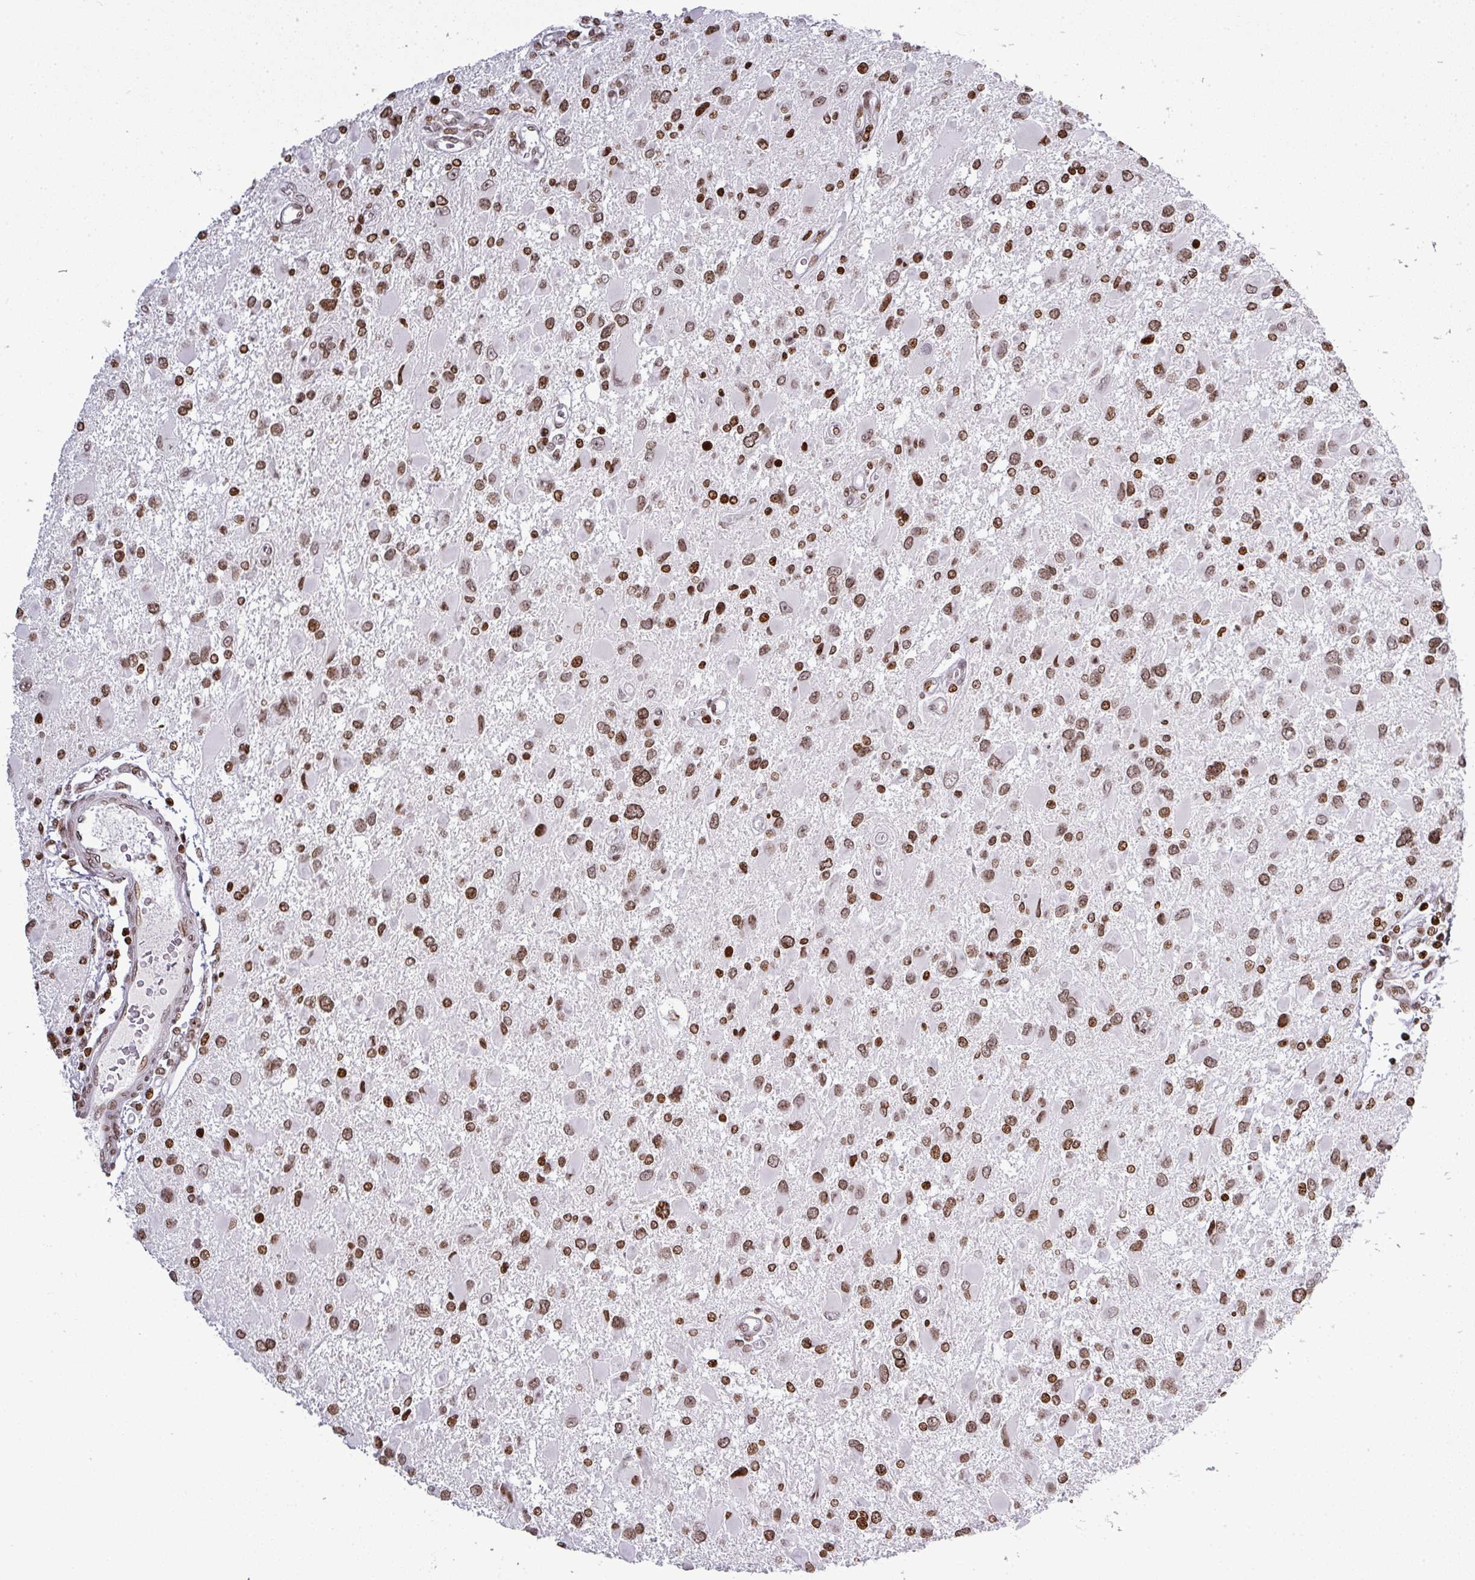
{"staining": {"intensity": "moderate", "quantity": ">75%", "location": "nuclear"}, "tissue": "glioma", "cell_type": "Tumor cells", "image_type": "cancer", "snomed": [{"axis": "morphology", "description": "Glioma, malignant, High grade"}, {"axis": "topography", "description": "Brain"}], "caption": "The immunohistochemical stain shows moderate nuclear expression in tumor cells of malignant high-grade glioma tissue. The staining was performed using DAB (3,3'-diaminobenzidine), with brown indicating positive protein expression. Nuclei are stained blue with hematoxylin.", "gene": "RASL11A", "patient": {"sex": "male", "age": 53}}